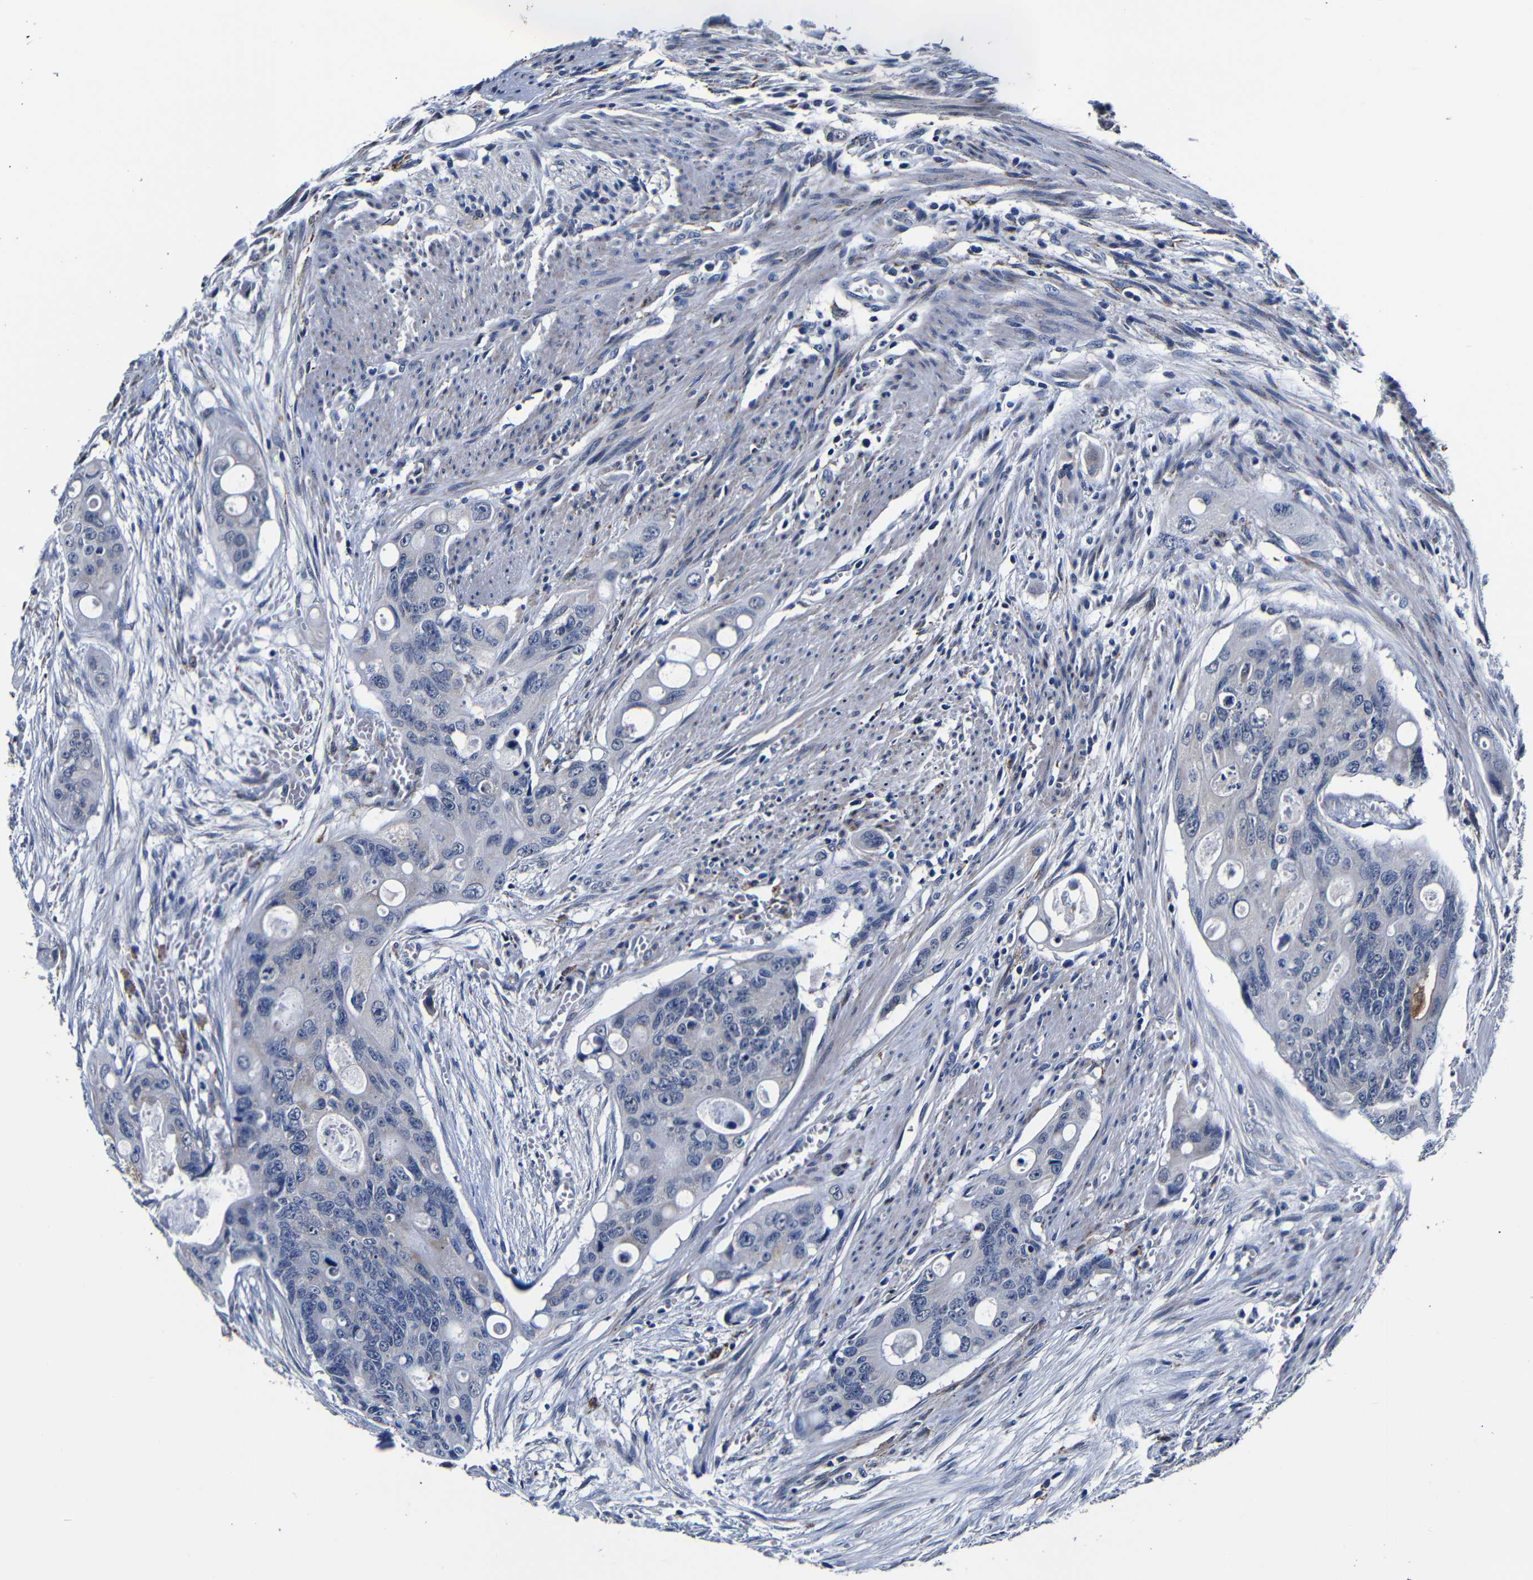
{"staining": {"intensity": "weak", "quantity": "<25%", "location": "cytoplasmic/membranous"}, "tissue": "colorectal cancer", "cell_type": "Tumor cells", "image_type": "cancer", "snomed": [{"axis": "morphology", "description": "Adenocarcinoma, NOS"}, {"axis": "topography", "description": "Colon"}], "caption": "Tumor cells show no significant protein positivity in adenocarcinoma (colorectal).", "gene": "DEPP1", "patient": {"sex": "female", "age": 57}}